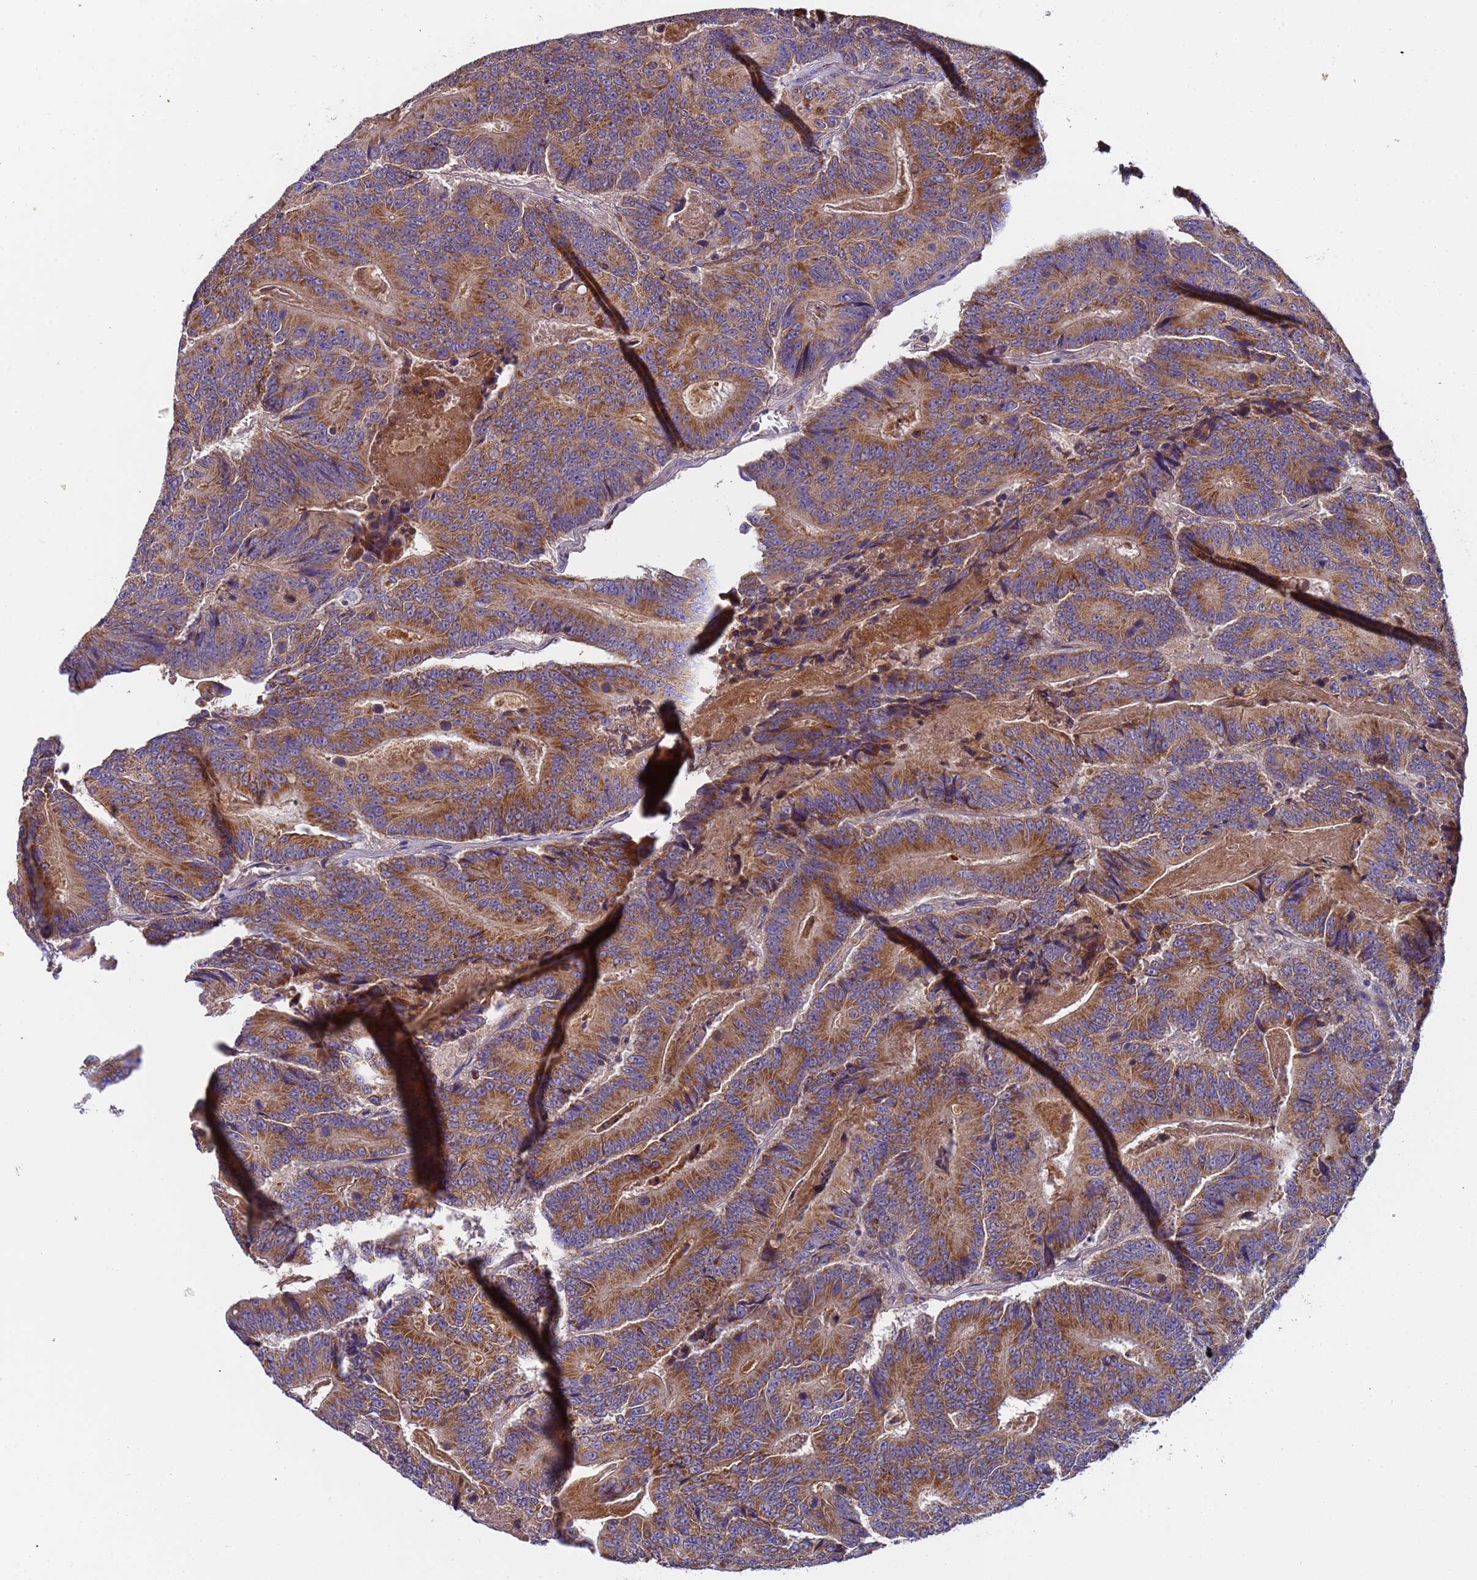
{"staining": {"intensity": "strong", "quantity": ">75%", "location": "cytoplasmic/membranous"}, "tissue": "colorectal cancer", "cell_type": "Tumor cells", "image_type": "cancer", "snomed": [{"axis": "morphology", "description": "Adenocarcinoma, NOS"}, {"axis": "topography", "description": "Colon"}], "caption": "This image reveals immunohistochemistry (IHC) staining of human adenocarcinoma (colorectal), with high strong cytoplasmic/membranous staining in about >75% of tumor cells.", "gene": "TMEM126A", "patient": {"sex": "male", "age": 83}}